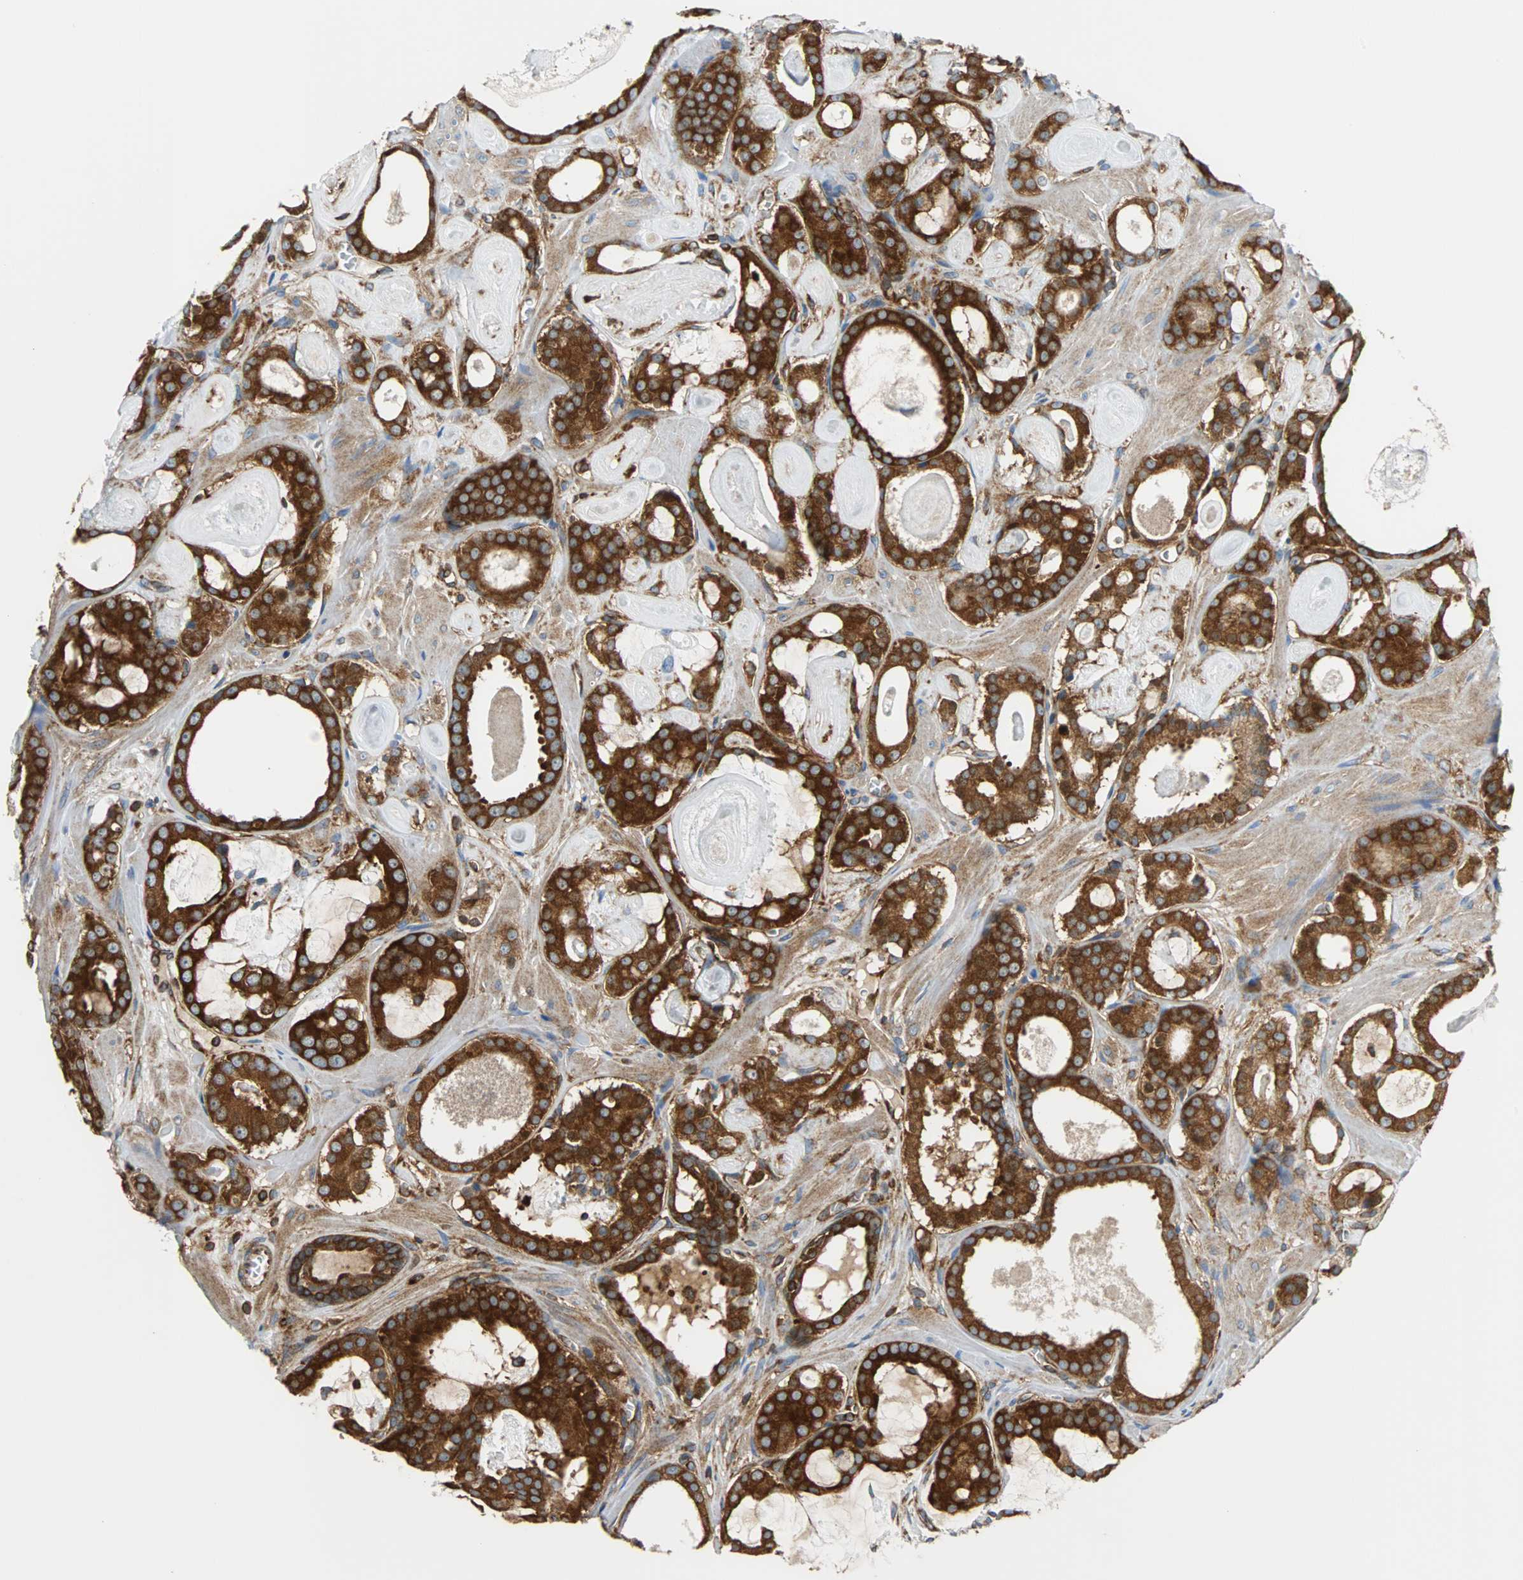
{"staining": {"intensity": "strong", "quantity": ">75%", "location": "cytoplasmic/membranous"}, "tissue": "prostate cancer", "cell_type": "Tumor cells", "image_type": "cancer", "snomed": [{"axis": "morphology", "description": "Adenocarcinoma, Low grade"}, {"axis": "topography", "description": "Prostate"}], "caption": "A brown stain highlights strong cytoplasmic/membranous positivity of a protein in prostate cancer tumor cells. (Brightfield microscopy of DAB IHC at high magnification).", "gene": "RELA", "patient": {"sex": "male", "age": 57}}